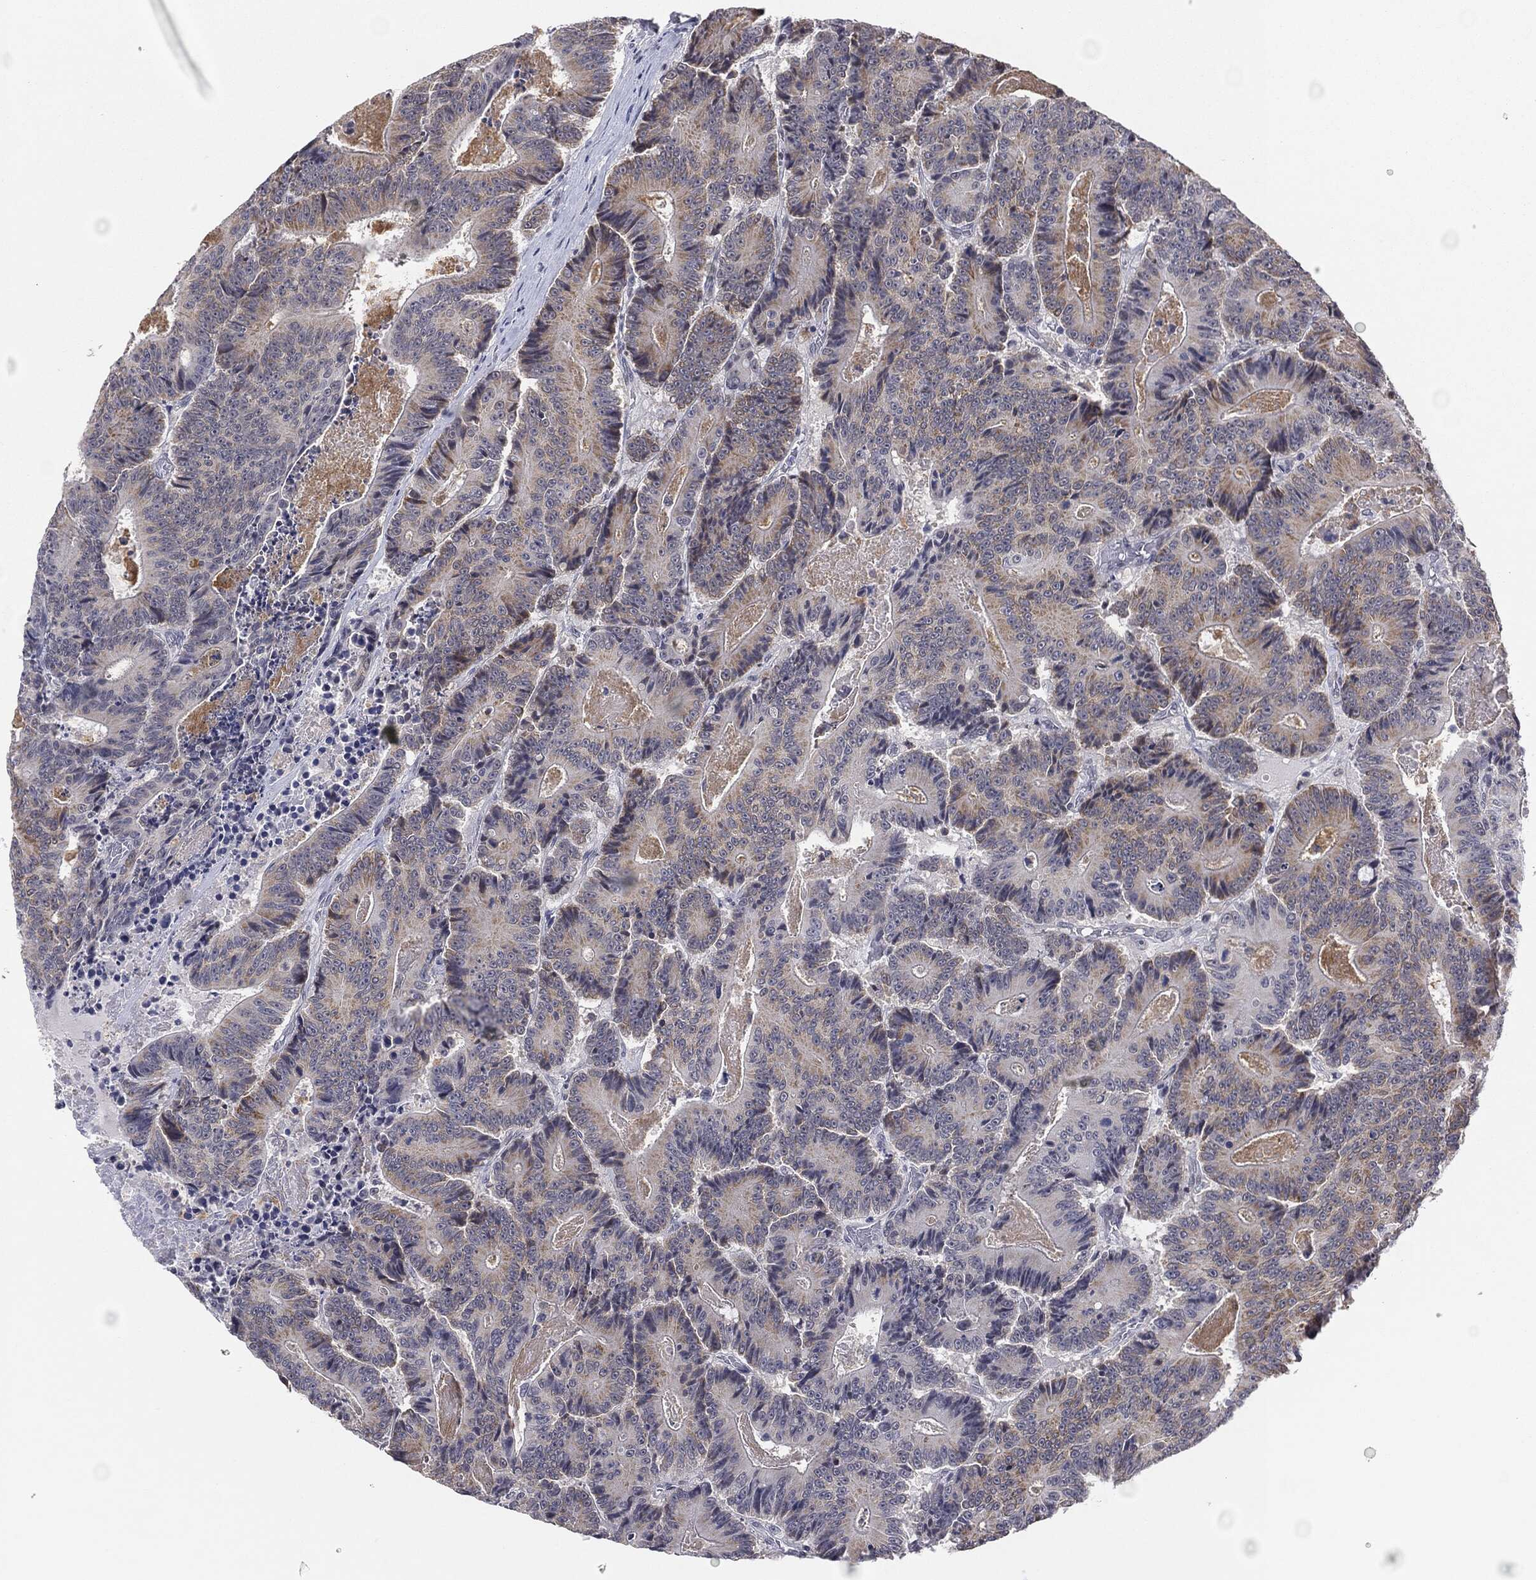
{"staining": {"intensity": "weak", "quantity": "<25%", "location": "cytoplasmic/membranous"}, "tissue": "colorectal cancer", "cell_type": "Tumor cells", "image_type": "cancer", "snomed": [{"axis": "morphology", "description": "Adenocarcinoma, NOS"}, {"axis": "topography", "description": "Colon"}], "caption": "This is a photomicrograph of immunohistochemistry staining of adenocarcinoma (colorectal), which shows no expression in tumor cells.", "gene": "SLC5A5", "patient": {"sex": "male", "age": 83}}